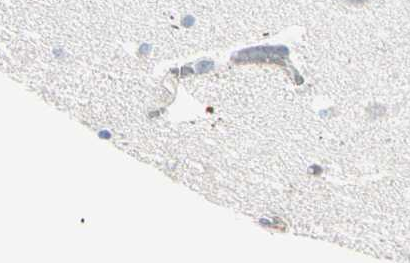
{"staining": {"intensity": "weak", "quantity": "<25%", "location": "cytoplasmic/membranous"}, "tissue": "caudate", "cell_type": "Glial cells", "image_type": "normal", "snomed": [{"axis": "morphology", "description": "Normal tissue, NOS"}, {"axis": "topography", "description": "Lateral ventricle wall"}], "caption": "Immunohistochemistry (IHC) photomicrograph of normal caudate: caudate stained with DAB reveals no significant protein expression in glial cells.", "gene": "CD93", "patient": {"sex": "male", "age": 45}}